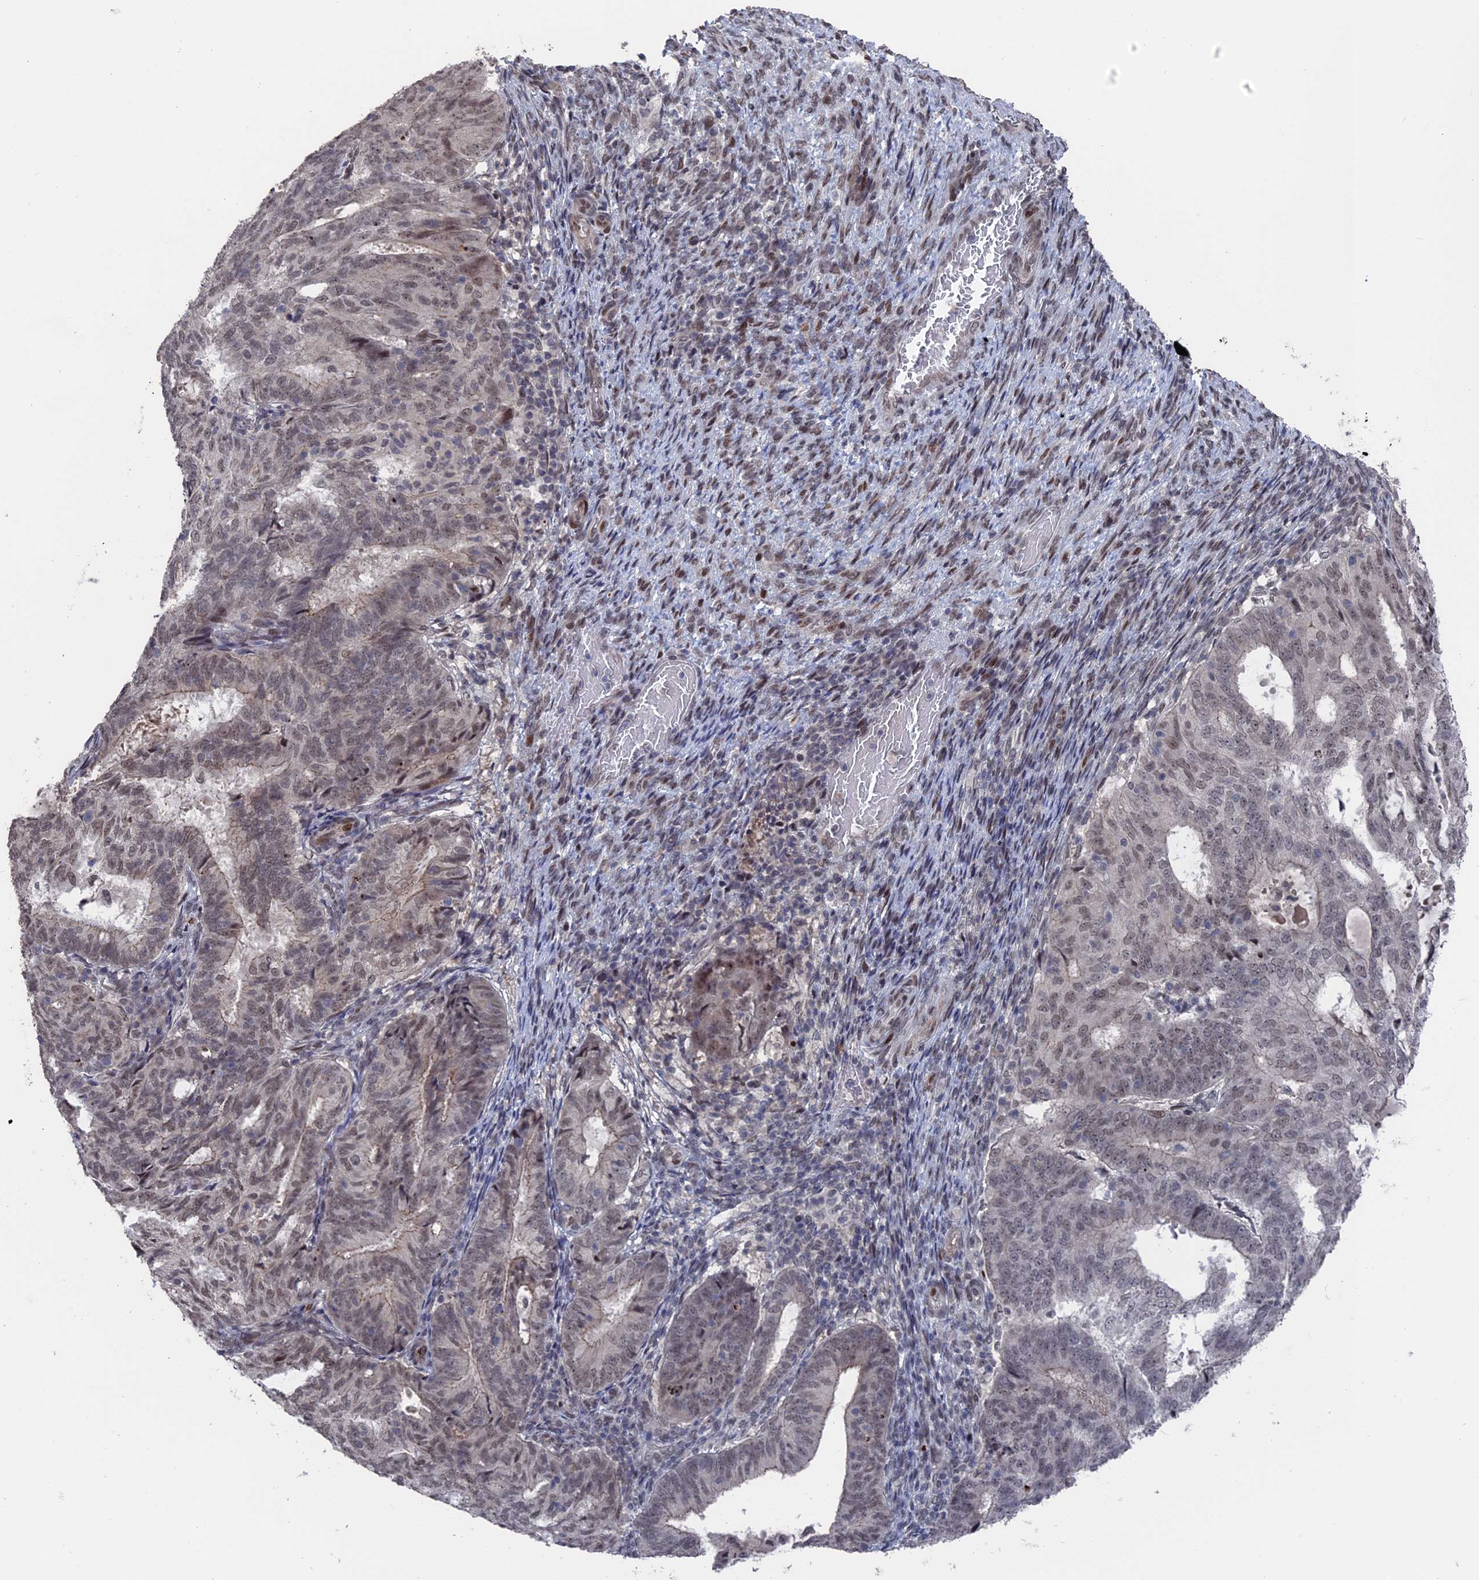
{"staining": {"intensity": "weak", "quantity": "25%-75%", "location": "nuclear"}, "tissue": "endometrial cancer", "cell_type": "Tumor cells", "image_type": "cancer", "snomed": [{"axis": "morphology", "description": "Adenocarcinoma, NOS"}, {"axis": "topography", "description": "Endometrium"}], "caption": "Immunohistochemical staining of human endometrial cancer (adenocarcinoma) reveals low levels of weak nuclear protein expression in approximately 25%-75% of tumor cells.", "gene": "NR2C2AP", "patient": {"sex": "female", "age": 70}}